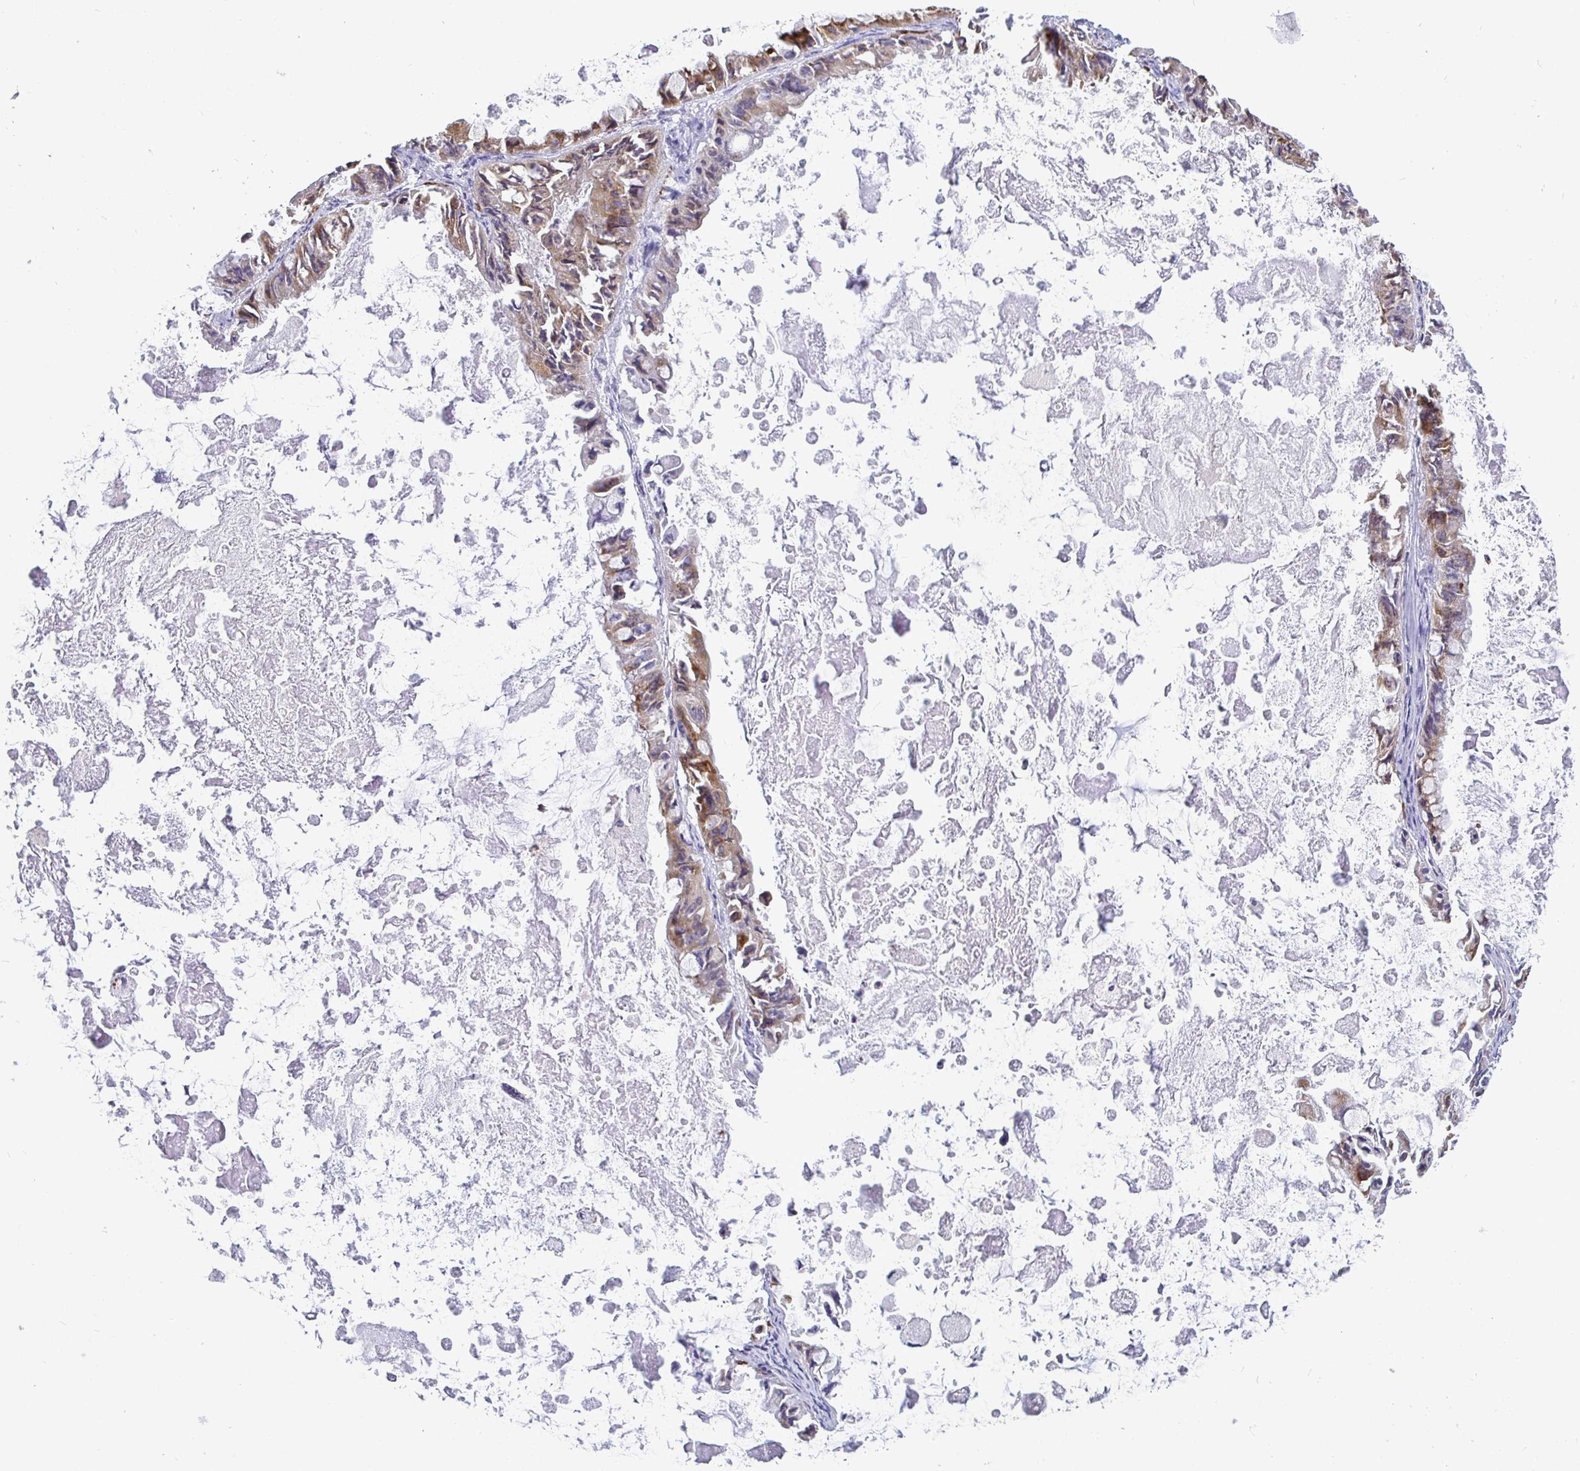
{"staining": {"intensity": "moderate", "quantity": ">75%", "location": "cytoplasmic/membranous"}, "tissue": "ovarian cancer", "cell_type": "Tumor cells", "image_type": "cancer", "snomed": [{"axis": "morphology", "description": "Cystadenocarcinoma, mucinous, NOS"}, {"axis": "topography", "description": "Ovary"}], "caption": "DAB immunohistochemical staining of ovarian cancer reveals moderate cytoplasmic/membranous protein positivity in about >75% of tumor cells.", "gene": "TP53I11", "patient": {"sex": "female", "age": 61}}